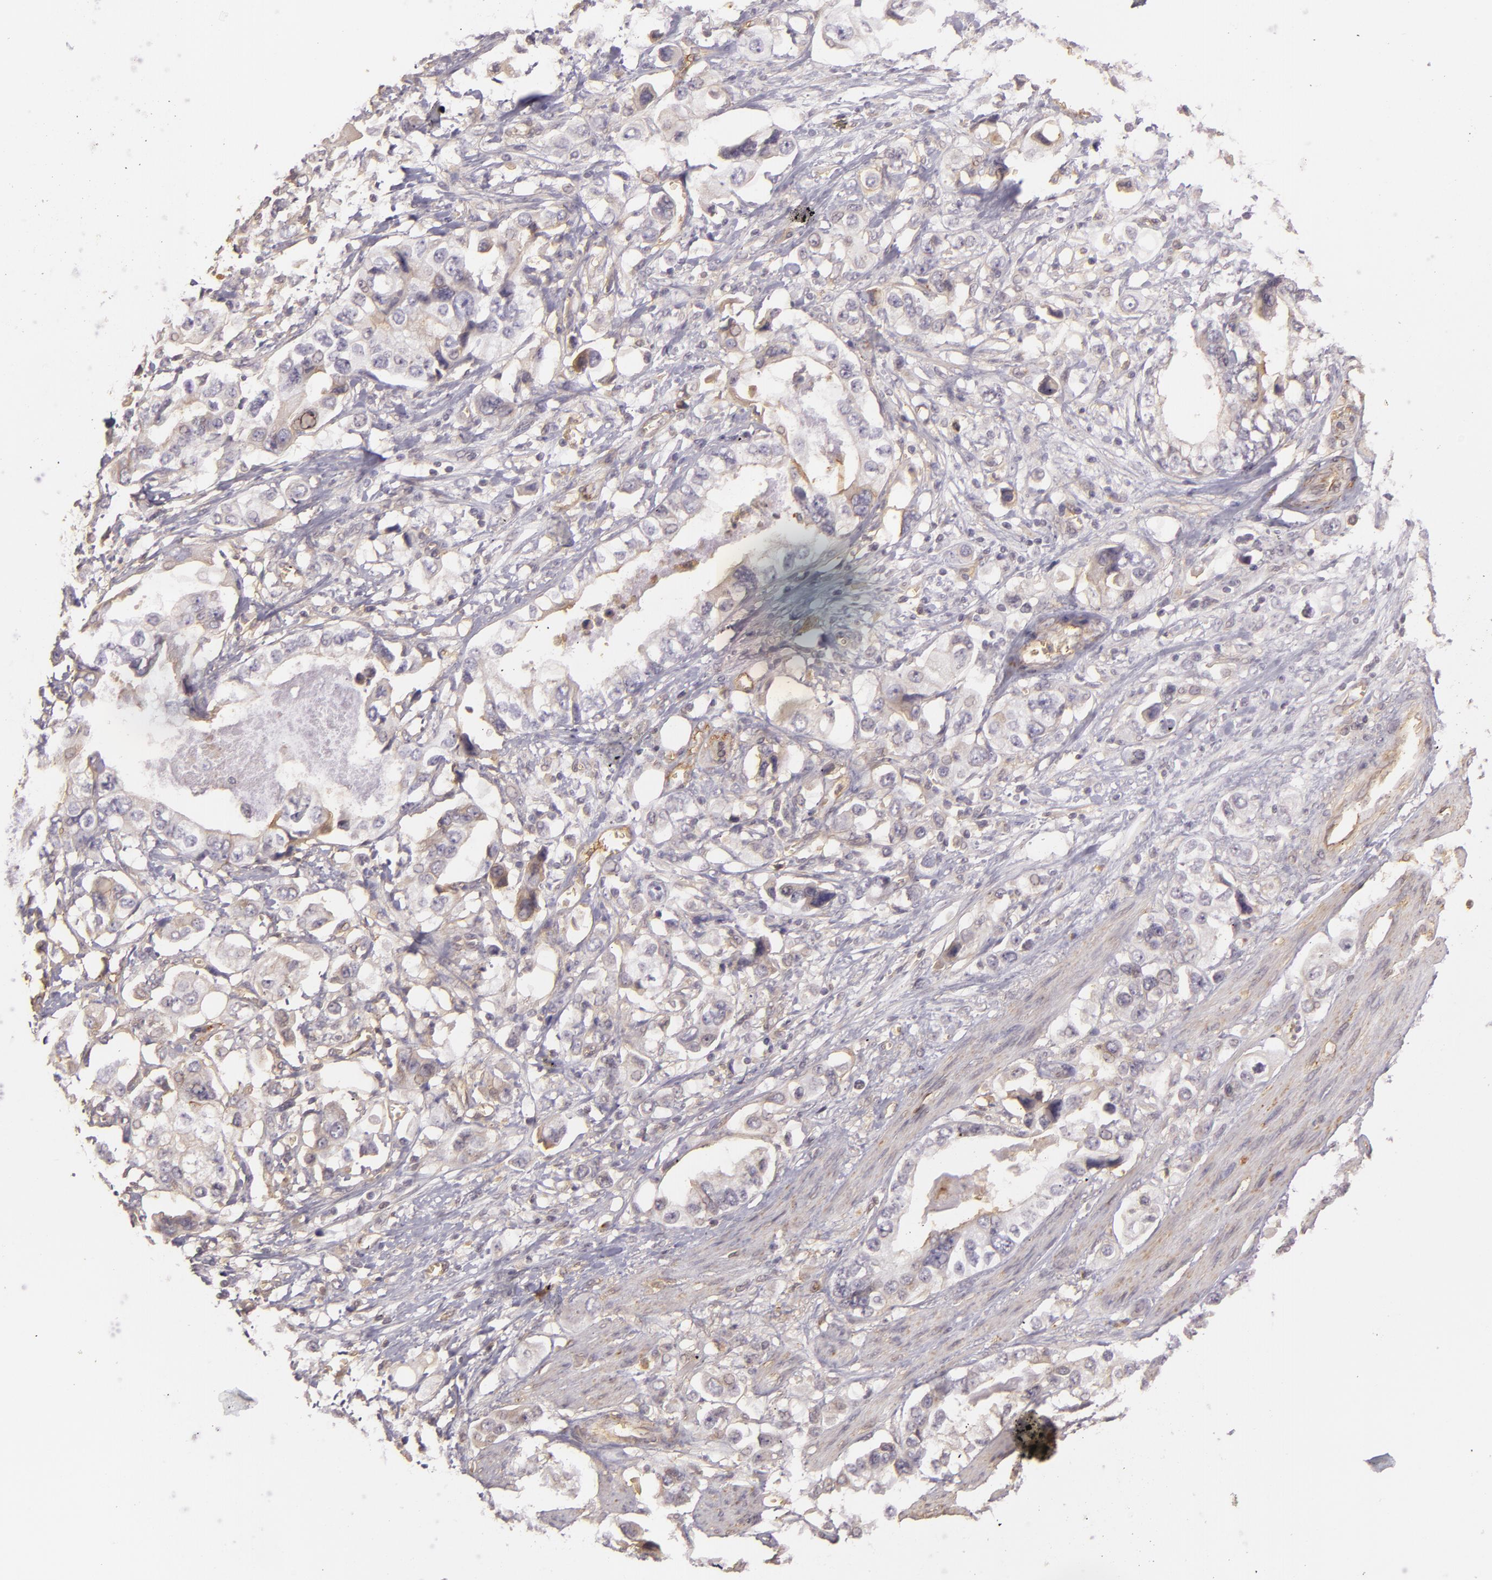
{"staining": {"intensity": "negative", "quantity": "none", "location": "none"}, "tissue": "stomach cancer", "cell_type": "Tumor cells", "image_type": "cancer", "snomed": [{"axis": "morphology", "description": "Adenocarcinoma, NOS"}, {"axis": "topography", "description": "Pancreas"}, {"axis": "topography", "description": "Stomach, upper"}], "caption": "High power microscopy histopathology image of an IHC histopathology image of stomach cancer, revealing no significant expression in tumor cells.", "gene": "CD59", "patient": {"sex": "male", "age": 77}}